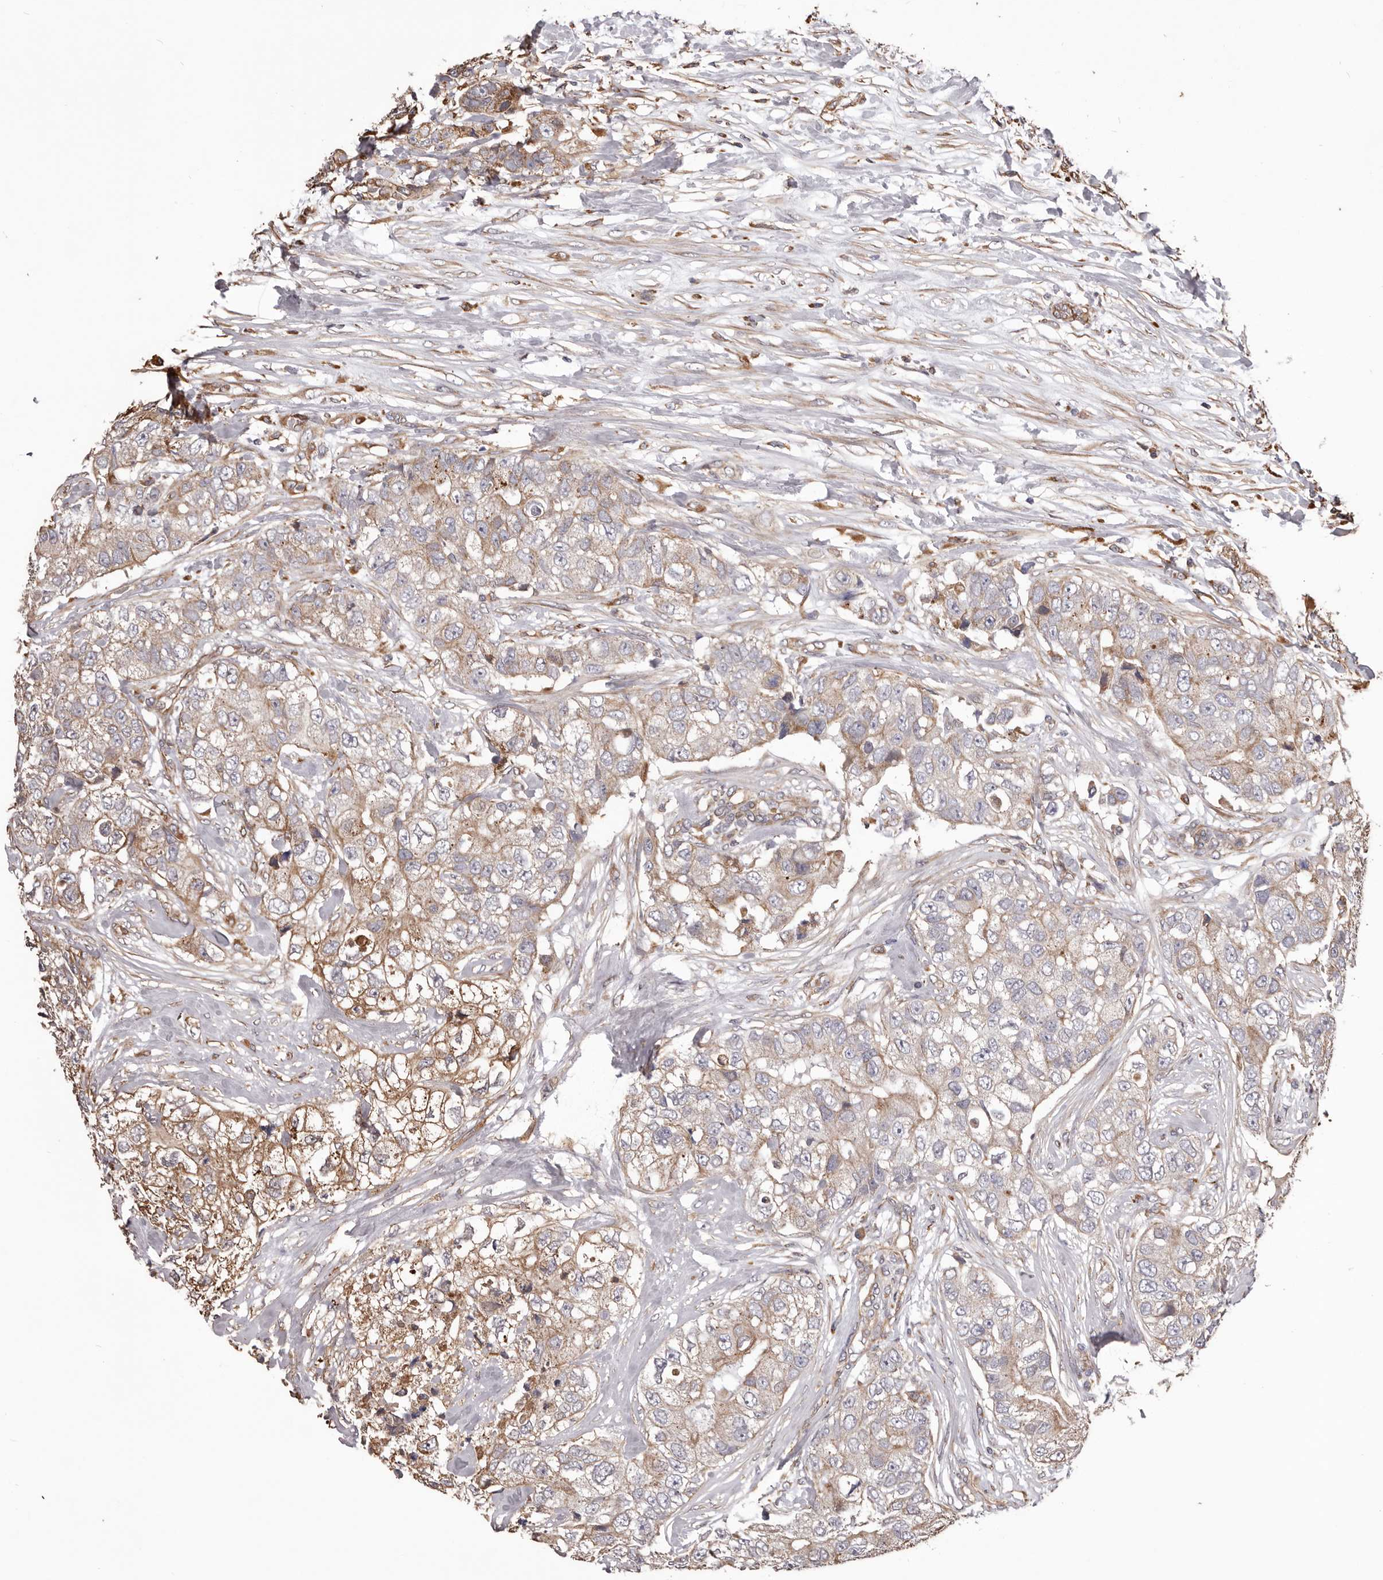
{"staining": {"intensity": "moderate", "quantity": ">75%", "location": "cytoplasmic/membranous"}, "tissue": "breast cancer", "cell_type": "Tumor cells", "image_type": "cancer", "snomed": [{"axis": "morphology", "description": "Duct carcinoma"}, {"axis": "topography", "description": "Breast"}], "caption": "Breast infiltrating ductal carcinoma was stained to show a protein in brown. There is medium levels of moderate cytoplasmic/membranous positivity in approximately >75% of tumor cells.", "gene": "CEP104", "patient": {"sex": "female", "age": 62}}